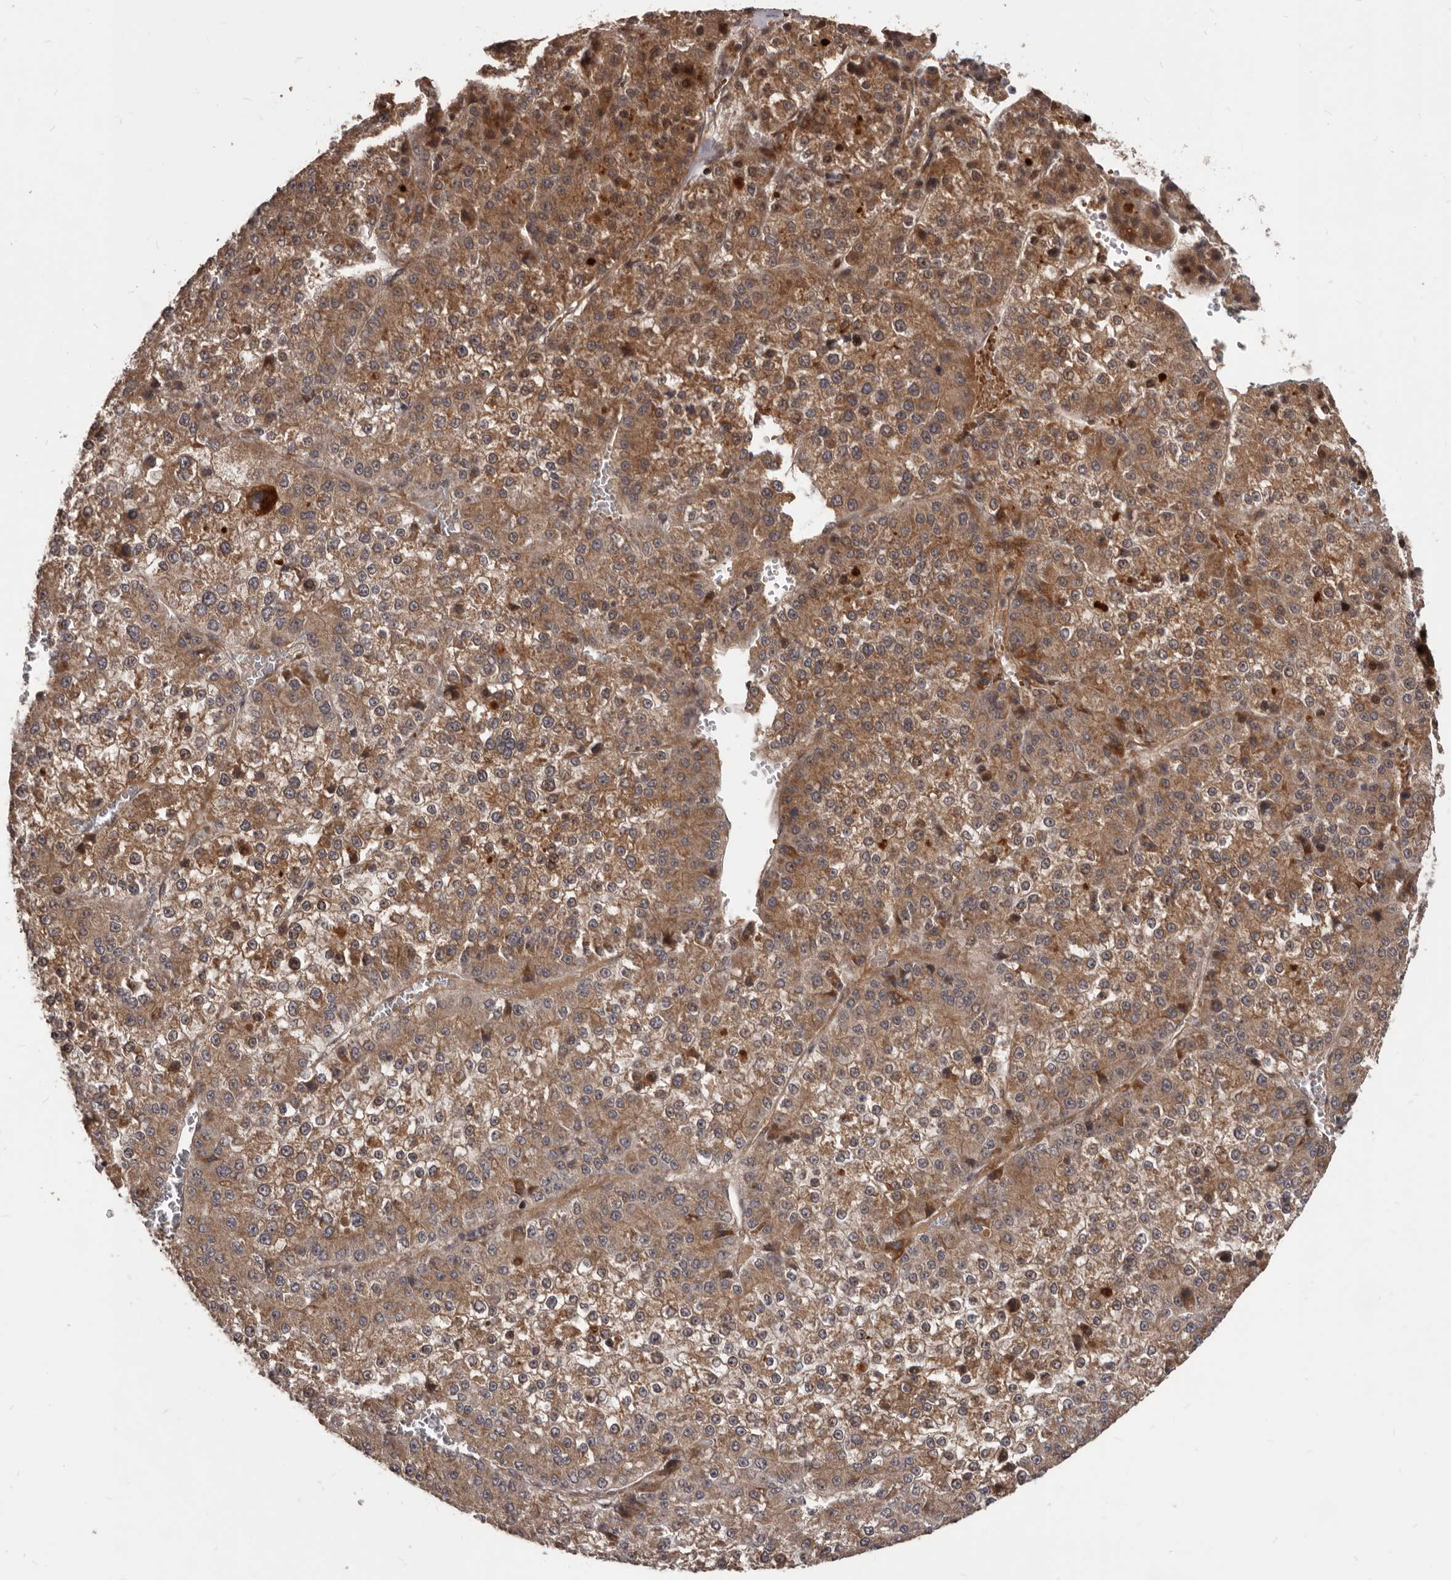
{"staining": {"intensity": "moderate", "quantity": ">75%", "location": "cytoplasmic/membranous"}, "tissue": "liver cancer", "cell_type": "Tumor cells", "image_type": "cancer", "snomed": [{"axis": "morphology", "description": "Carcinoma, Hepatocellular, NOS"}, {"axis": "topography", "description": "Liver"}], "caption": "Hepatocellular carcinoma (liver) stained with a protein marker reveals moderate staining in tumor cells.", "gene": "GABPB2", "patient": {"sex": "female", "age": 73}}